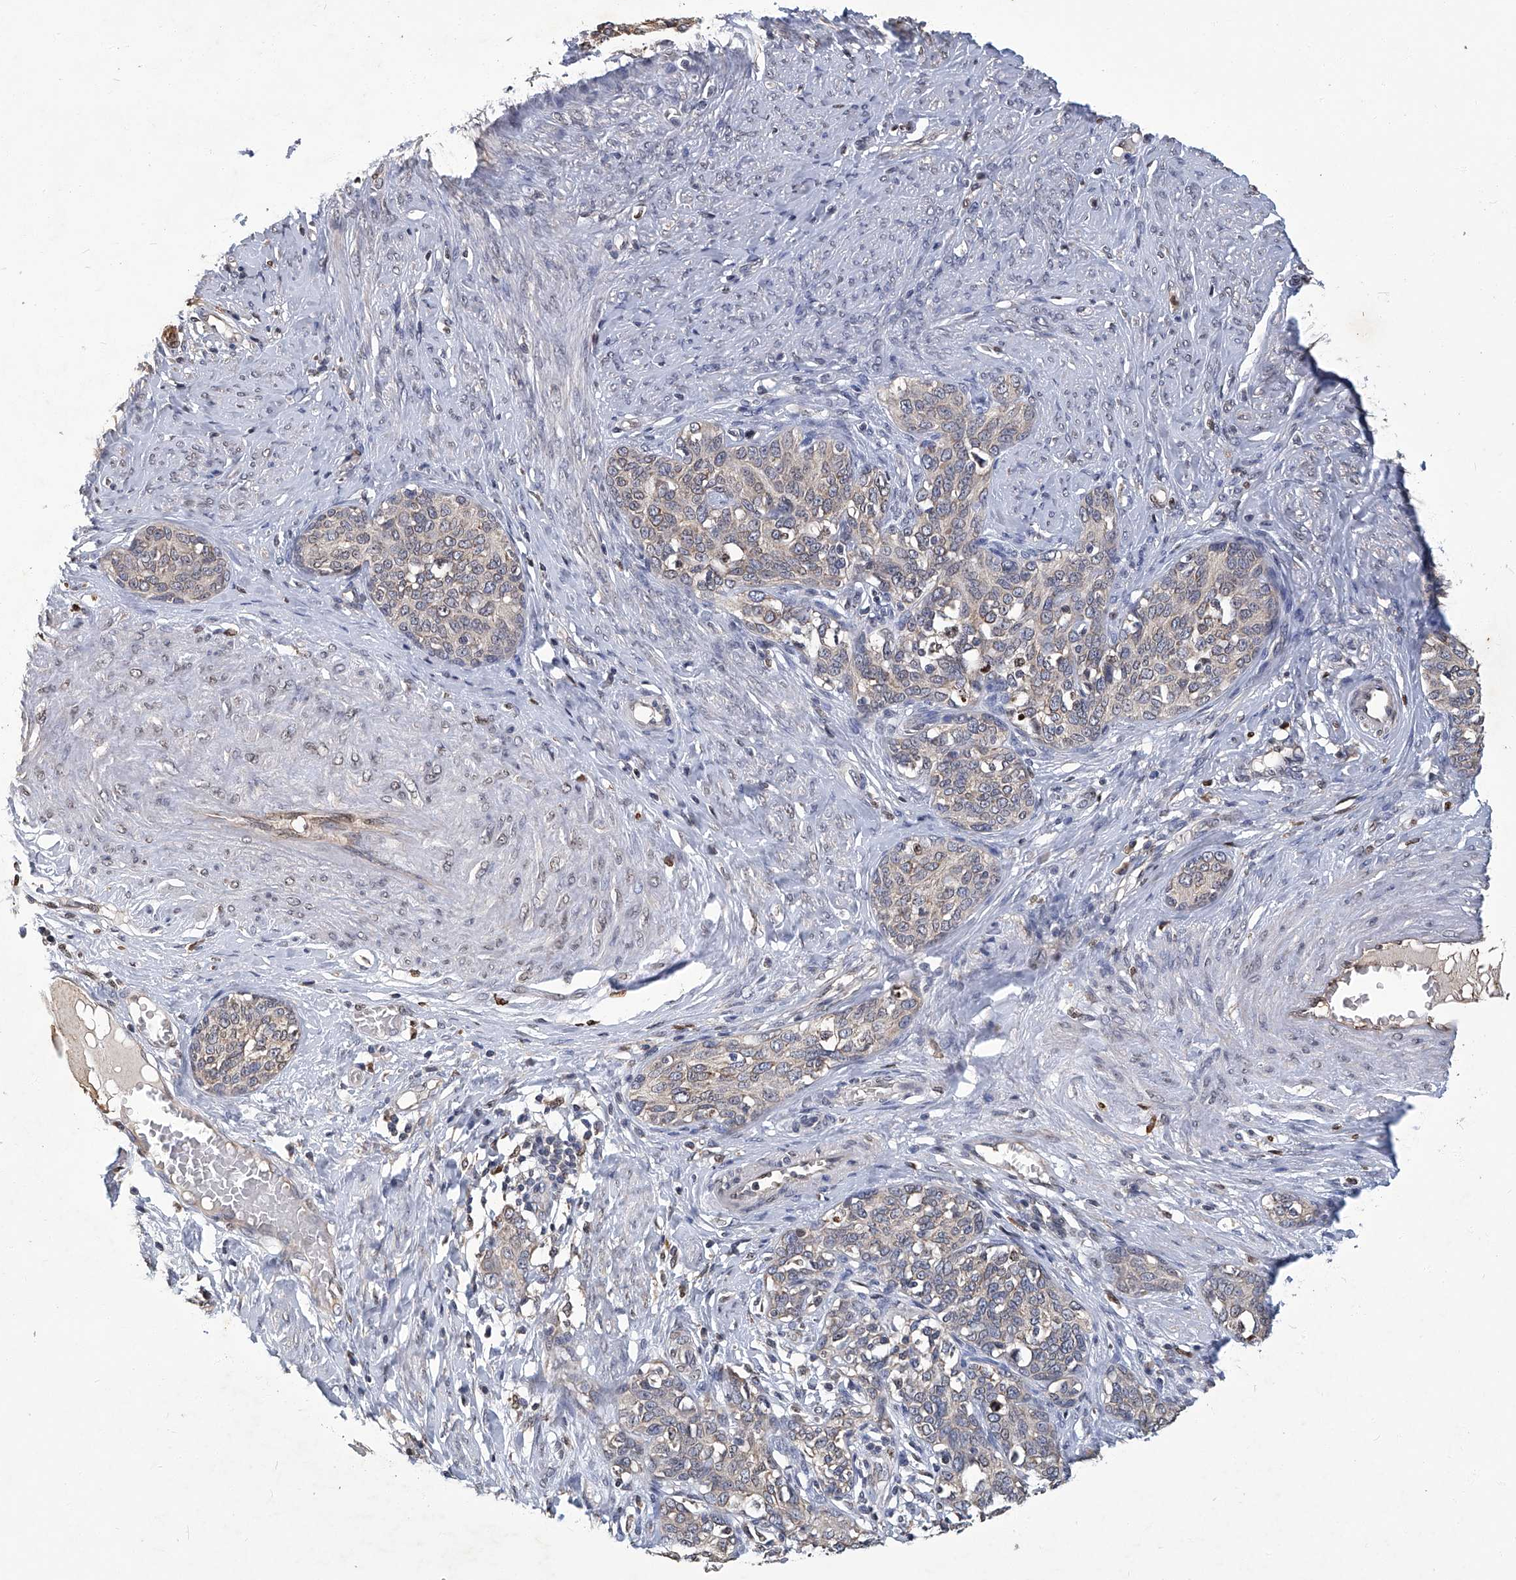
{"staining": {"intensity": "negative", "quantity": "none", "location": "none"}, "tissue": "cervical cancer", "cell_type": "Tumor cells", "image_type": "cancer", "snomed": [{"axis": "morphology", "description": "Squamous cell carcinoma, NOS"}, {"axis": "morphology", "description": "Adenocarcinoma, NOS"}, {"axis": "topography", "description": "Cervix"}], "caption": "Cervical adenocarcinoma stained for a protein using IHC shows no positivity tumor cells.", "gene": "TGFBR1", "patient": {"sex": "female", "age": 52}}